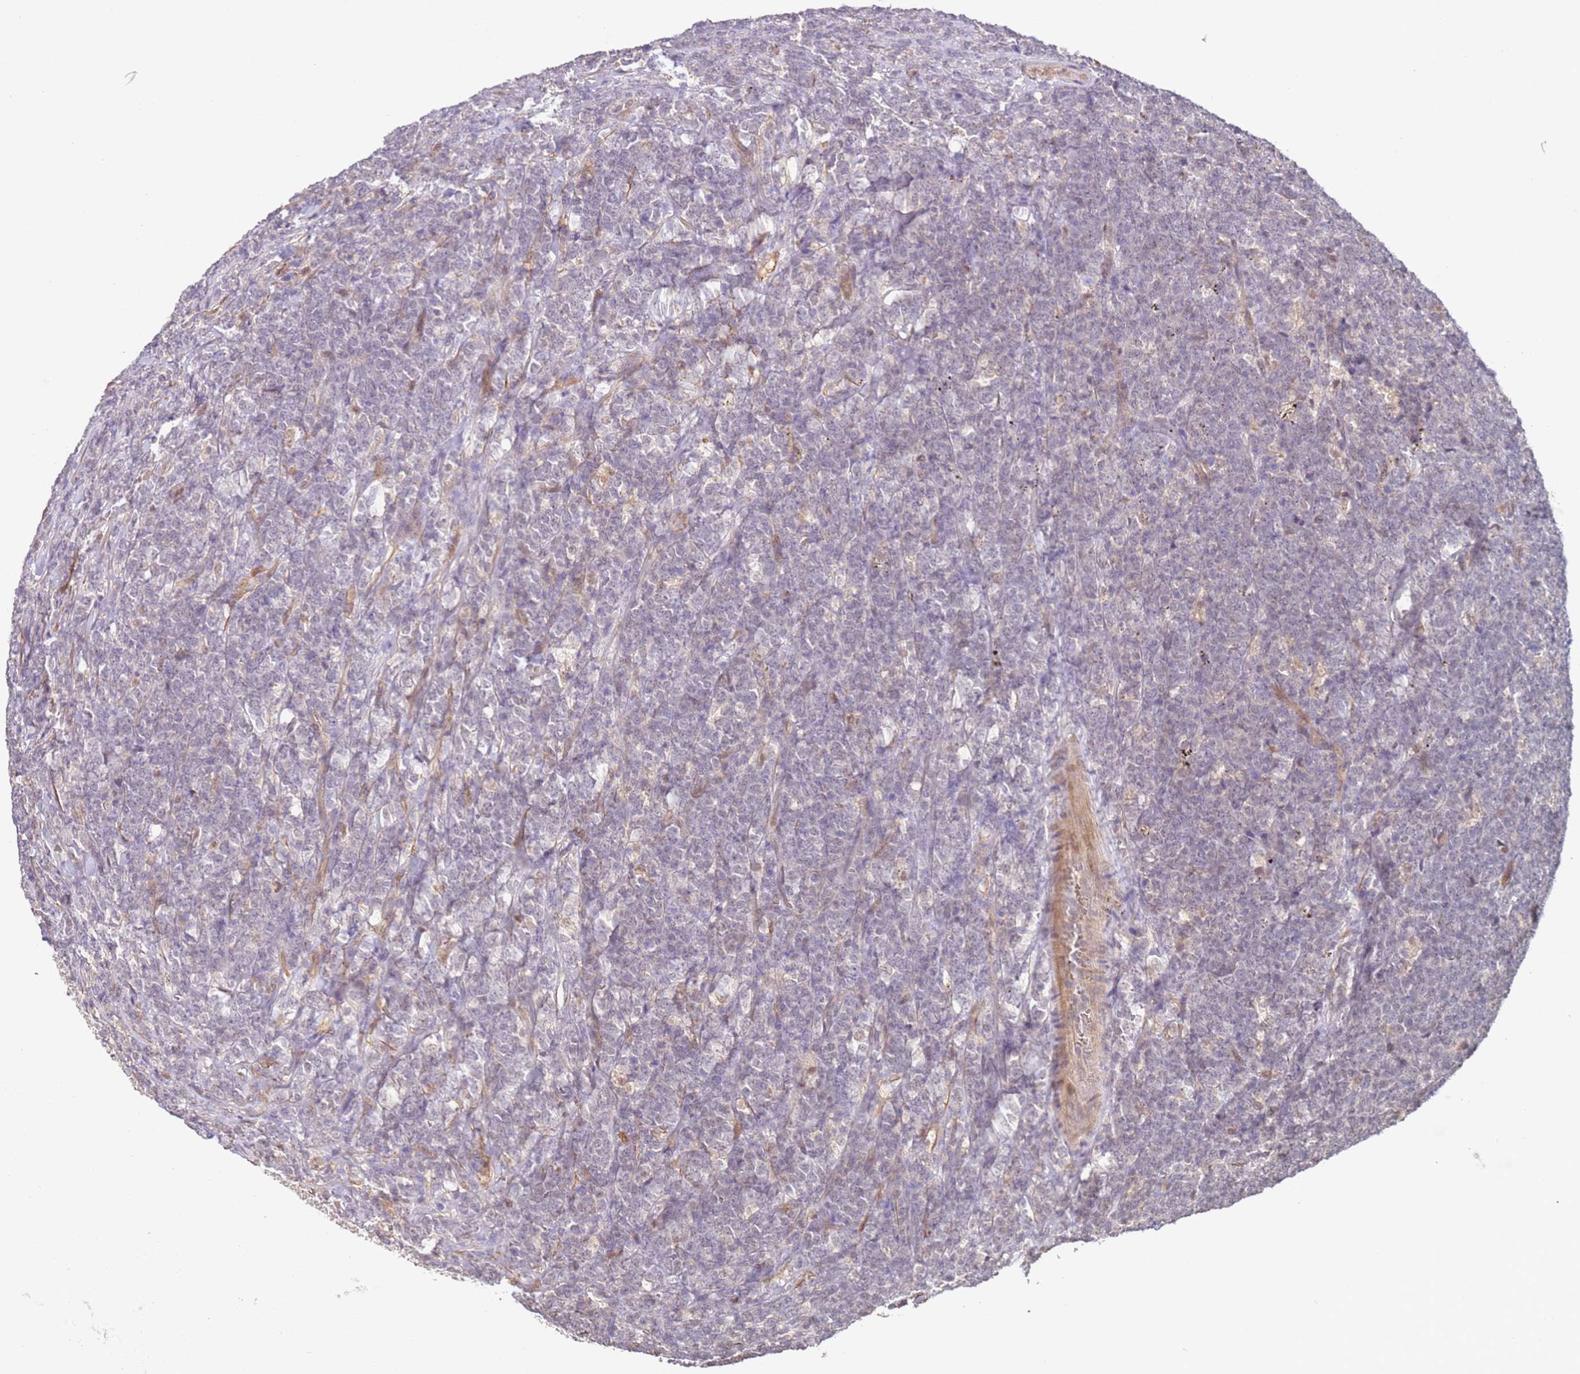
{"staining": {"intensity": "negative", "quantity": "none", "location": "none"}, "tissue": "lymphoma", "cell_type": "Tumor cells", "image_type": "cancer", "snomed": [{"axis": "morphology", "description": "Malignant lymphoma, non-Hodgkin's type, High grade"}, {"axis": "topography", "description": "Small intestine"}], "caption": "A micrograph of lymphoma stained for a protein shows no brown staining in tumor cells. (DAB (3,3'-diaminobenzidine) IHC visualized using brightfield microscopy, high magnification).", "gene": "WDR93", "patient": {"sex": "male", "age": 8}}